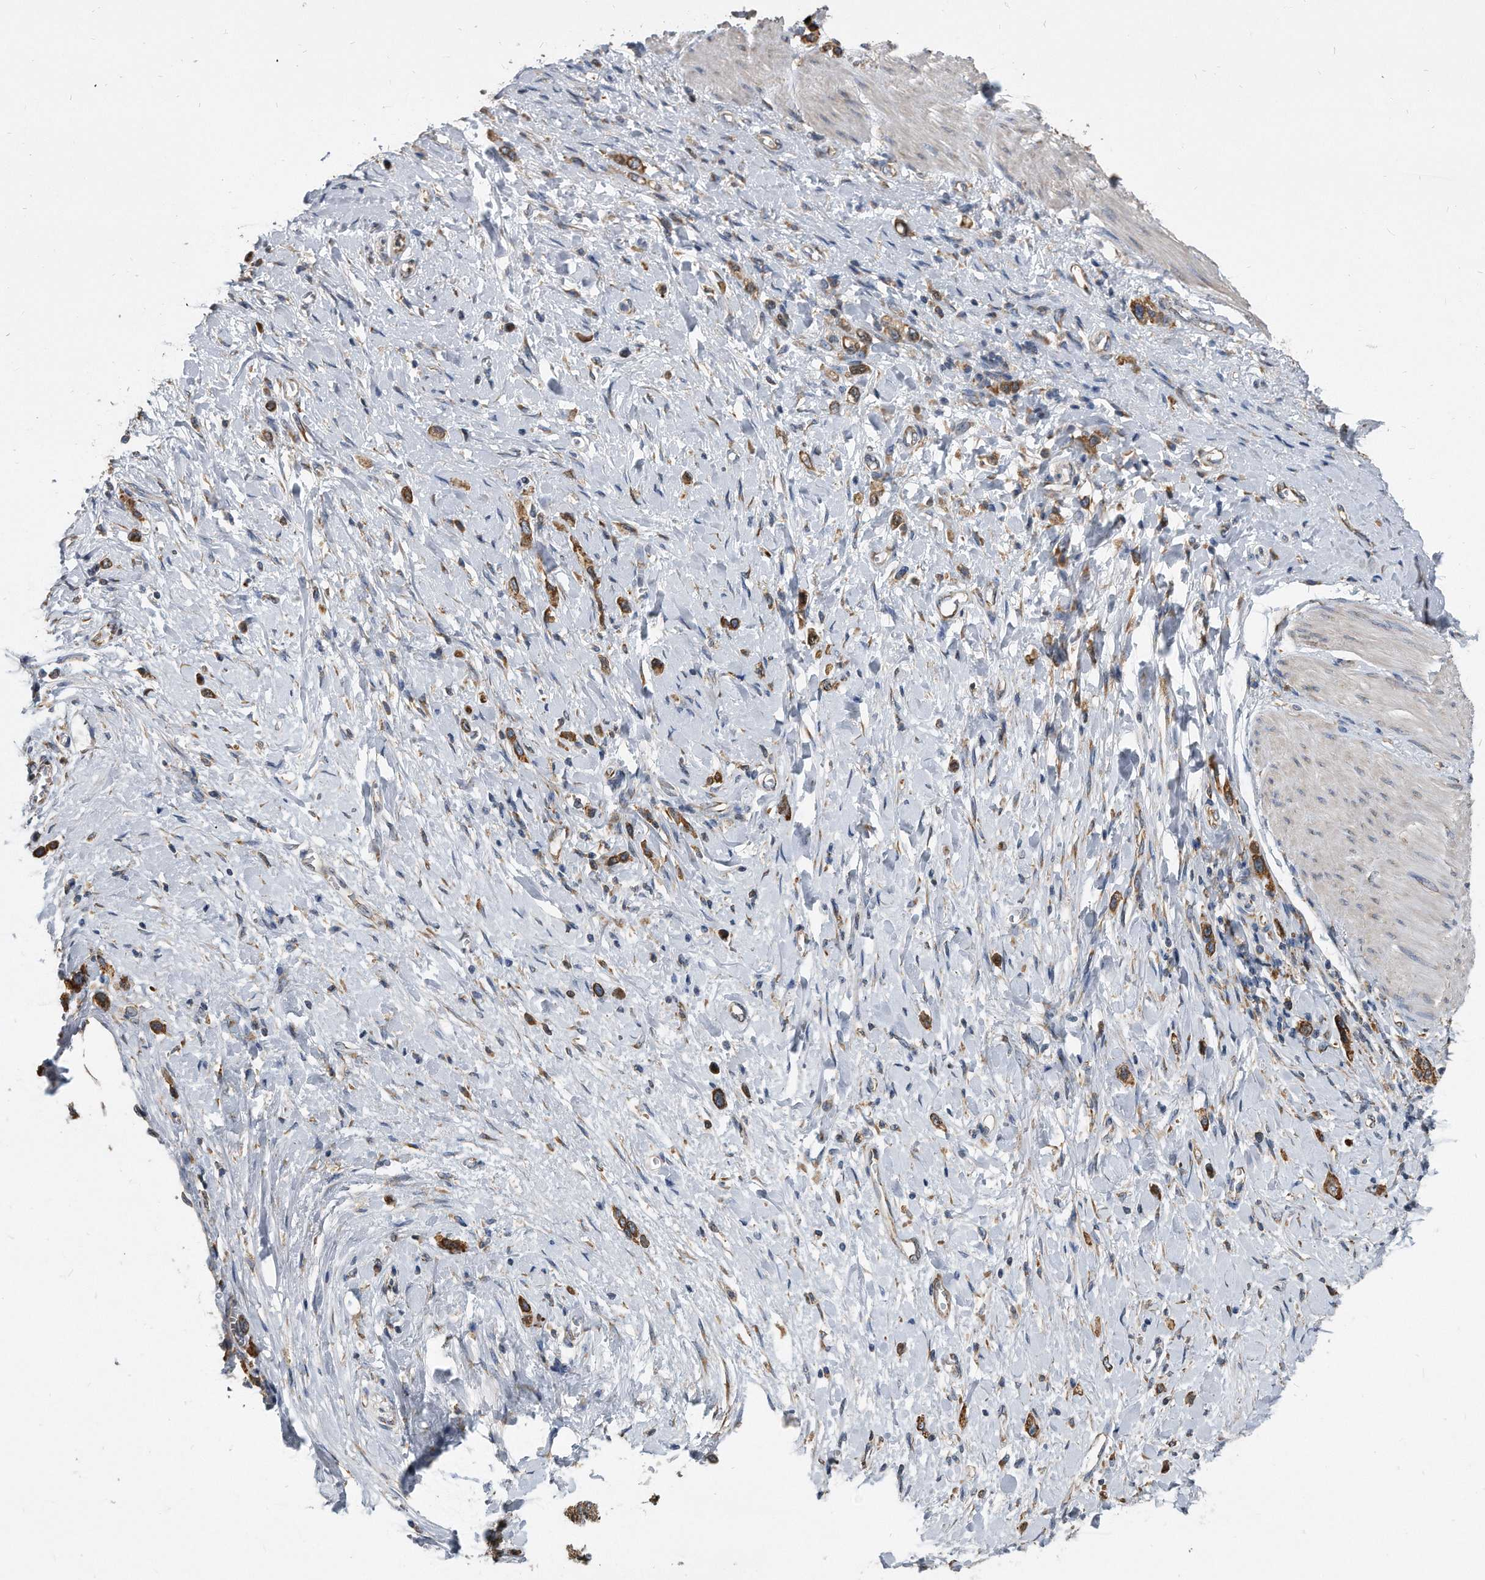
{"staining": {"intensity": "strong", "quantity": ">75%", "location": "cytoplasmic/membranous"}, "tissue": "stomach cancer", "cell_type": "Tumor cells", "image_type": "cancer", "snomed": [{"axis": "morphology", "description": "Adenocarcinoma, NOS"}, {"axis": "topography", "description": "Stomach"}], "caption": "High-magnification brightfield microscopy of stomach cancer stained with DAB (3,3'-diaminobenzidine) (brown) and counterstained with hematoxylin (blue). tumor cells exhibit strong cytoplasmic/membranous staining is appreciated in approximately>75% of cells.", "gene": "CCDC47", "patient": {"sex": "female", "age": 65}}